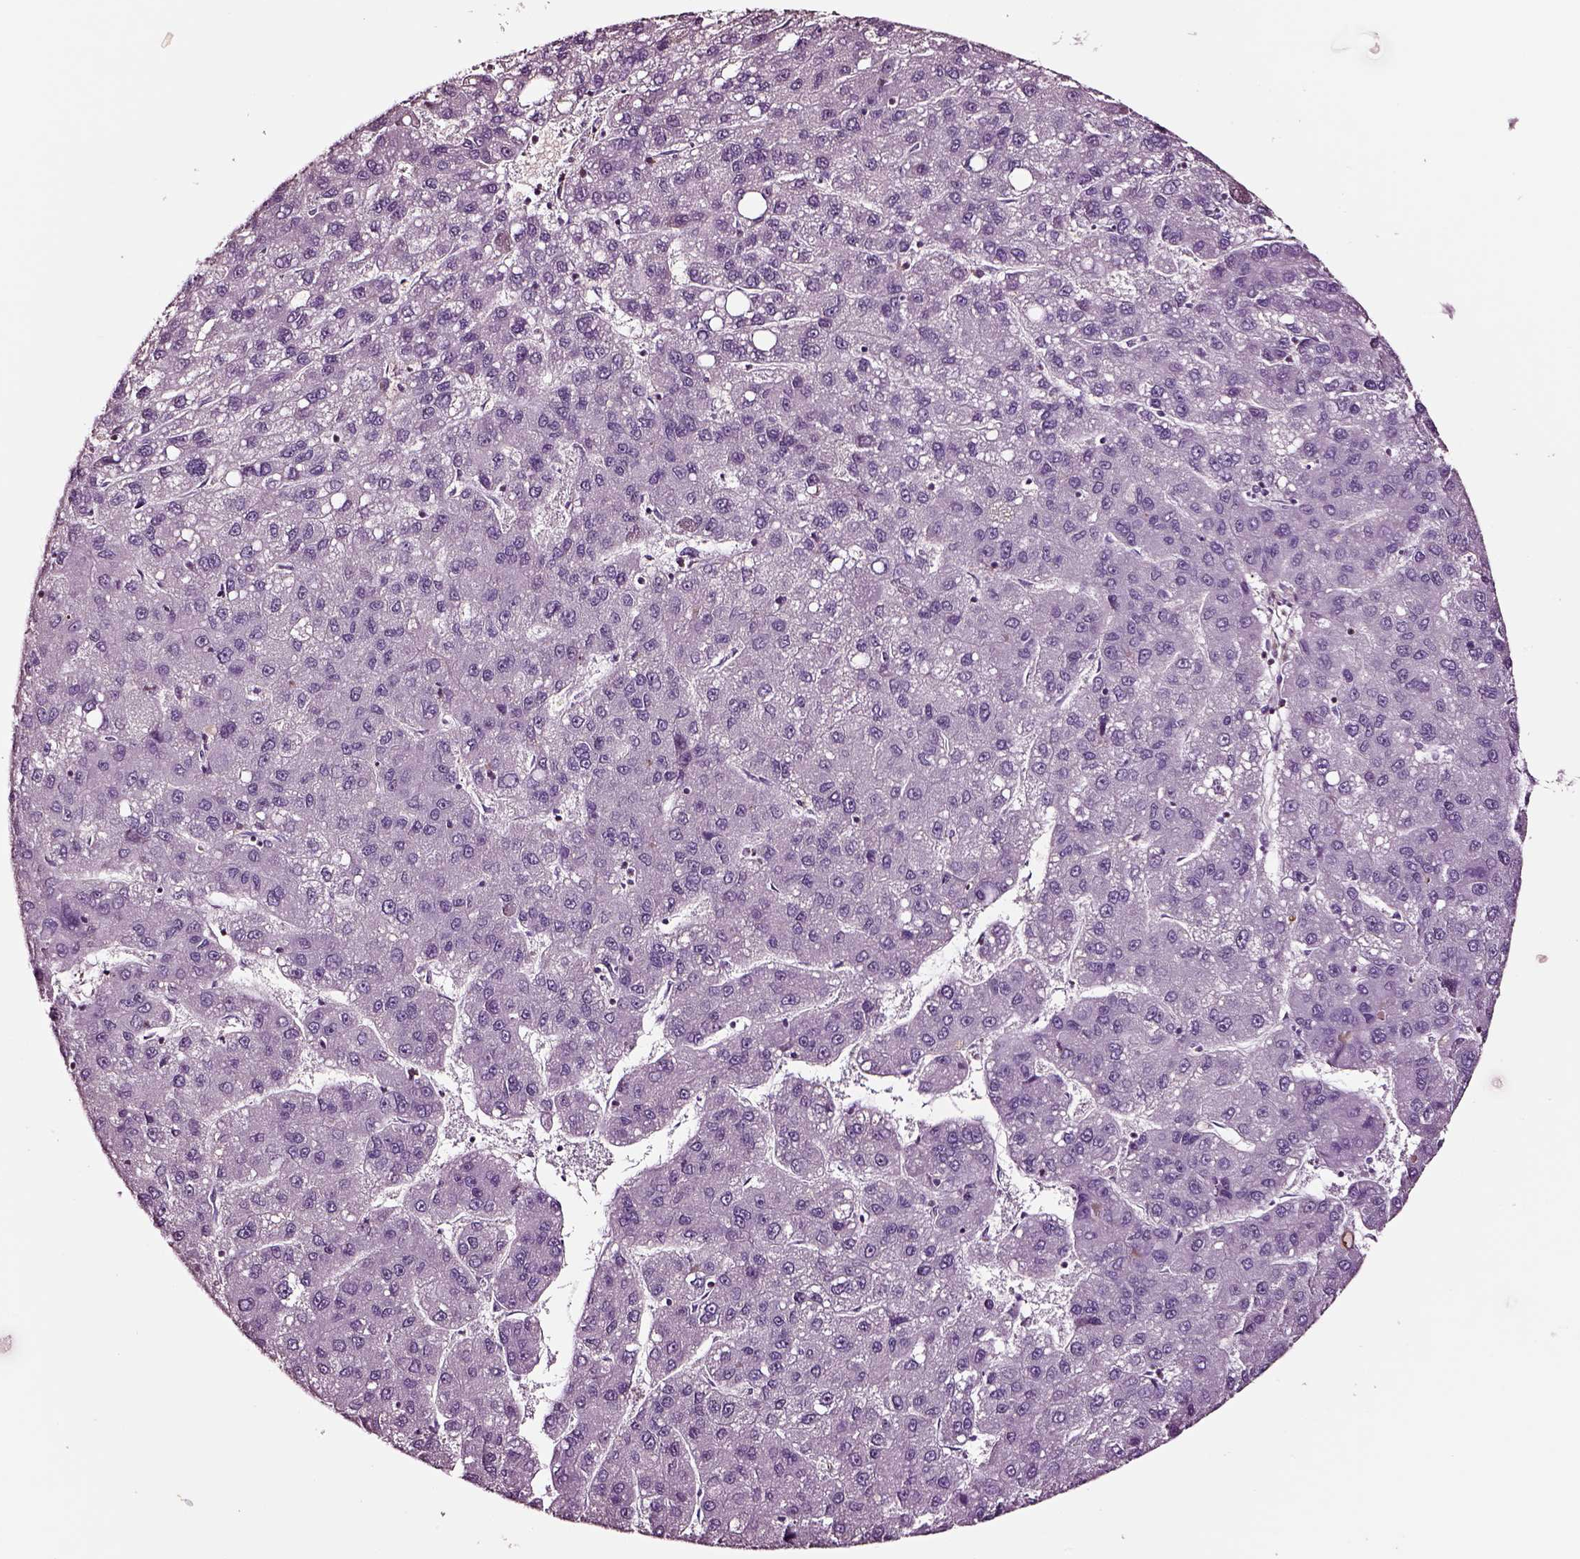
{"staining": {"intensity": "negative", "quantity": "none", "location": "none"}, "tissue": "liver cancer", "cell_type": "Tumor cells", "image_type": "cancer", "snomed": [{"axis": "morphology", "description": "Carcinoma, Hepatocellular, NOS"}, {"axis": "topography", "description": "Liver"}], "caption": "There is no significant positivity in tumor cells of liver hepatocellular carcinoma.", "gene": "SOX10", "patient": {"sex": "female", "age": 82}}